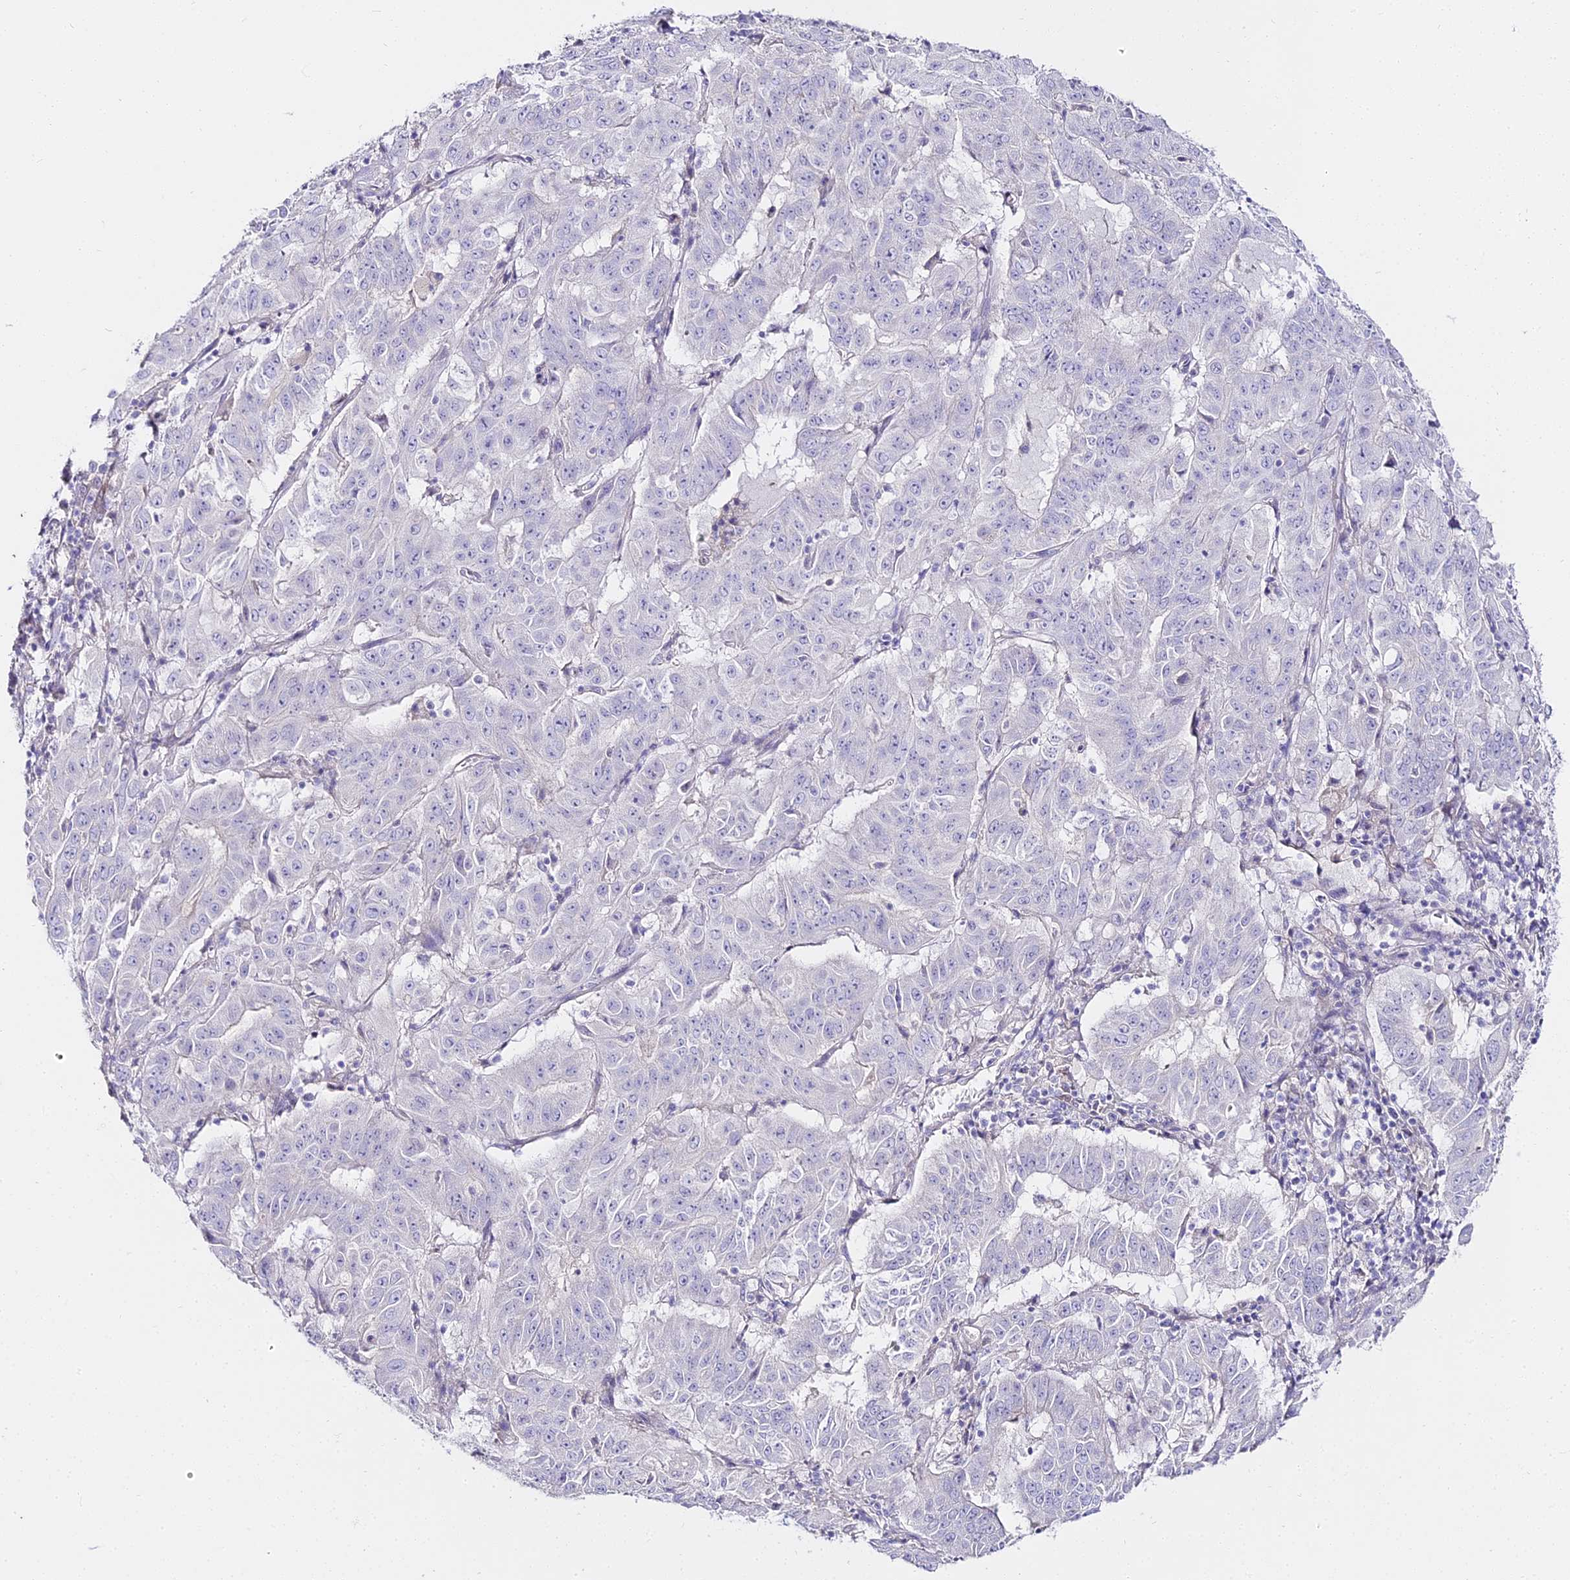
{"staining": {"intensity": "negative", "quantity": "none", "location": "none"}, "tissue": "pancreatic cancer", "cell_type": "Tumor cells", "image_type": "cancer", "snomed": [{"axis": "morphology", "description": "Adenocarcinoma, NOS"}, {"axis": "topography", "description": "Pancreas"}], "caption": "High magnification brightfield microscopy of pancreatic cancer stained with DAB (3,3'-diaminobenzidine) (brown) and counterstained with hematoxylin (blue): tumor cells show no significant expression. (IHC, brightfield microscopy, high magnification).", "gene": "ALPG", "patient": {"sex": "male", "age": 63}}